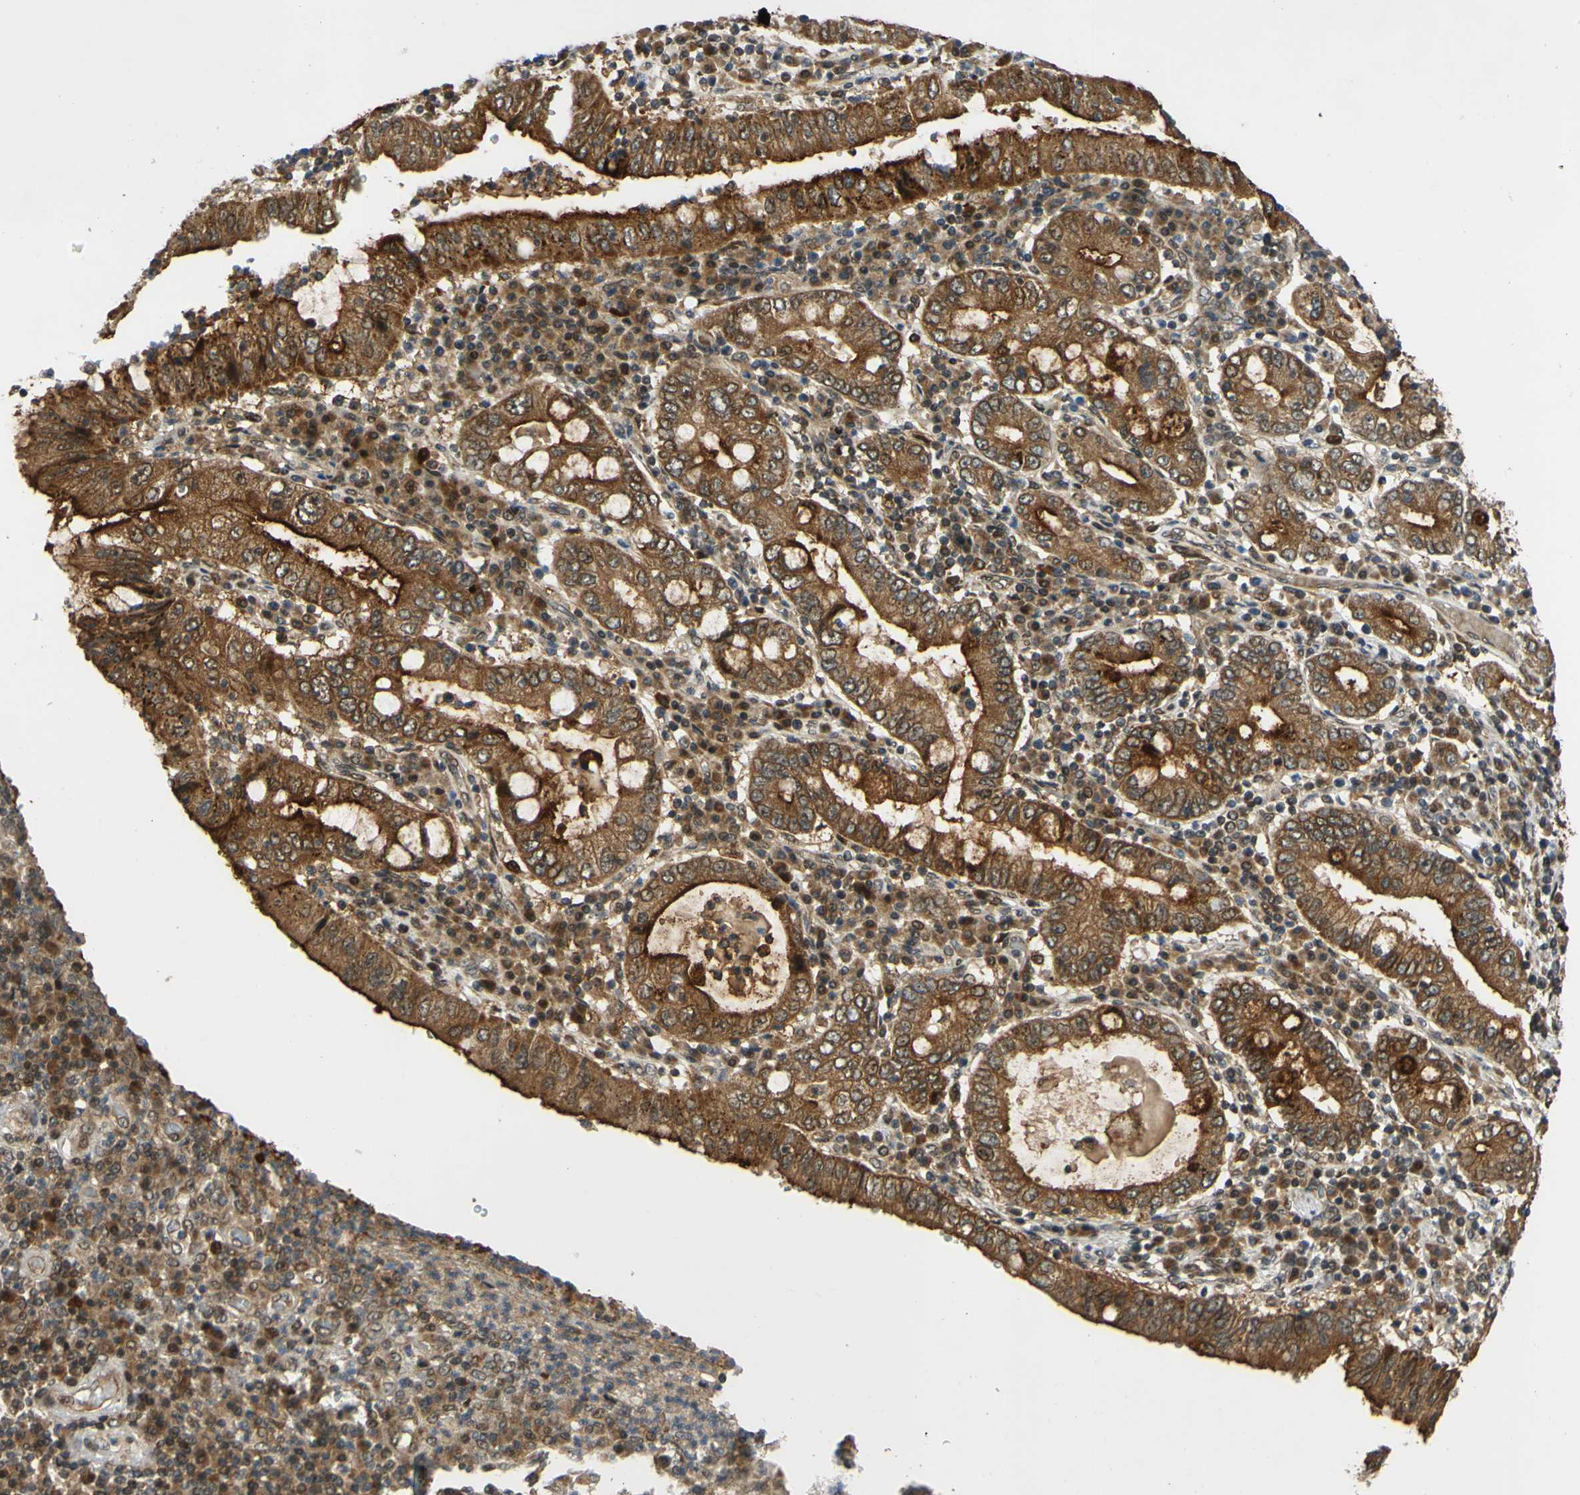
{"staining": {"intensity": "moderate", "quantity": ">75%", "location": "cytoplasmic/membranous"}, "tissue": "stomach cancer", "cell_type": "Tumor cells", "image_type": "cancer", "snomed": [{"axis": "morphology", "description": "Normal tissue, NOS"}, {"axis": "morphology", "description": "Adenocarcinoma, NOS"}, {"axis": "topography", "description": "Esophagus"}, {"axis": "topography", "description": "Stomach, upper"}, {"axis": "topography", "description": "Peripheral nerve tissue"}], "caption": "A high-resolution photomicrograph shows immunohistochemistry (IHC) staining of stomach cancer, which shows moderate cytoplasmic/membranous staining in approximately >75% of tumor cells.", "gene": "ABCC8", "patient": {"sex": "male", "age": 62}}